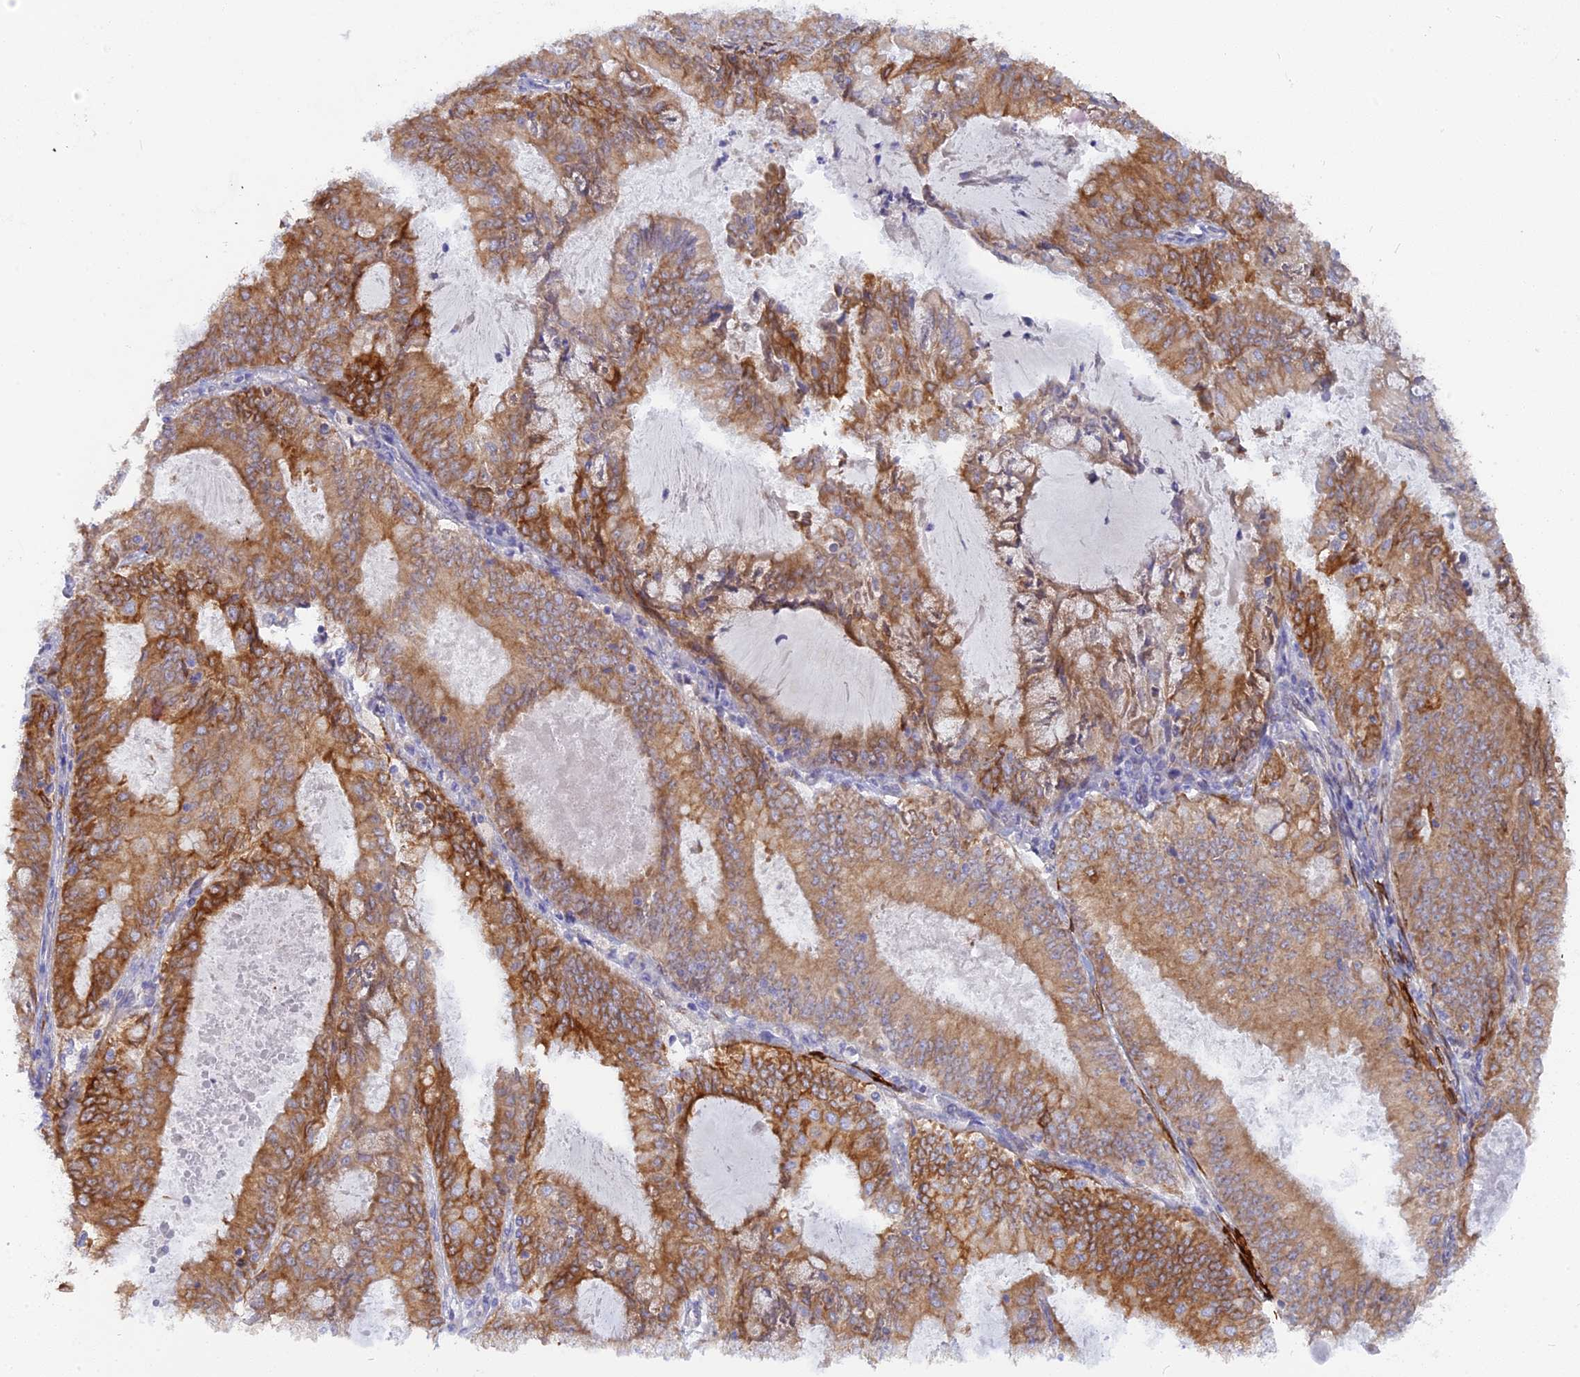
{"staining": {"intensity": "moderate", "quantity": ">75%", "location": "cytoplasmic/membranous"}, "tissue": "endometrial cancer", "cell_type": "Tumor cells", "image_type": "cancer", "snomed": [{"axis": "morphology", "description": "Adenocarcinoma, NOS"}, {"axis": "topography", "description": "Endometrium"}], "caption": "This is a micrograph of immunohistochemistry (IHC) staining of endometrial adenocarcinoma, which shows moderate staining in the cytoplasmic/membranous of tumor cells.", "gene": "TLCD1", "patient": {"sex": "female", "age": 57}}